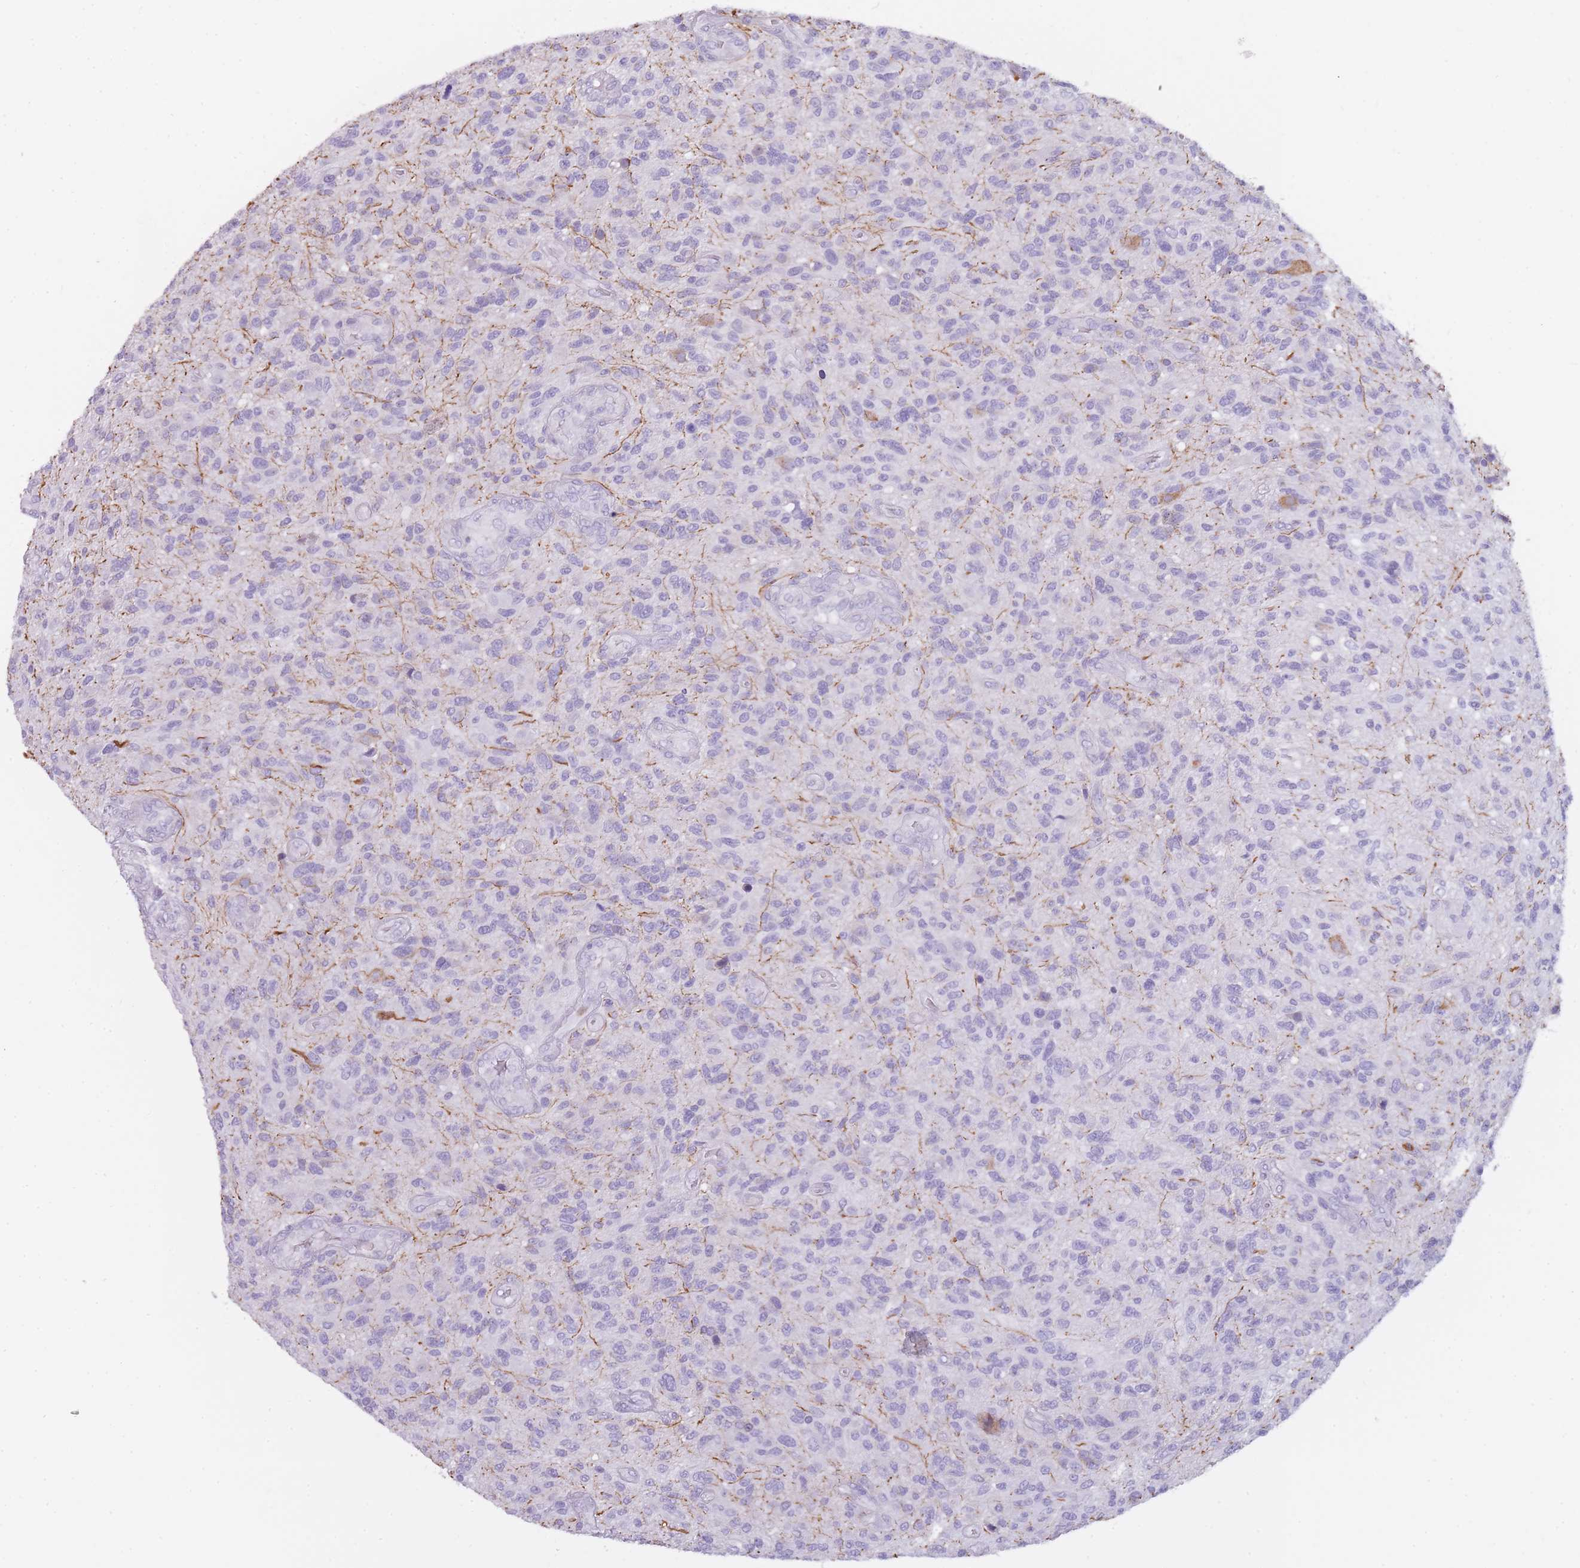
{"staining": {"intensity": "negative", "quantity": "none", "location": "none"}, "tissue": "glioma", "cell_type": "Tumor cells", "image_type": "cancer", "snomed": [{"axis": "morphology", "description": "Glioma, malignant, High grade"}, {"axis": "topography", "description": "Brain"}], "caption": "IHC of human glioma shows no positivity in tumor cells.", "gene": "CR1L", "patient": {"sex": "male", "age": 47}}